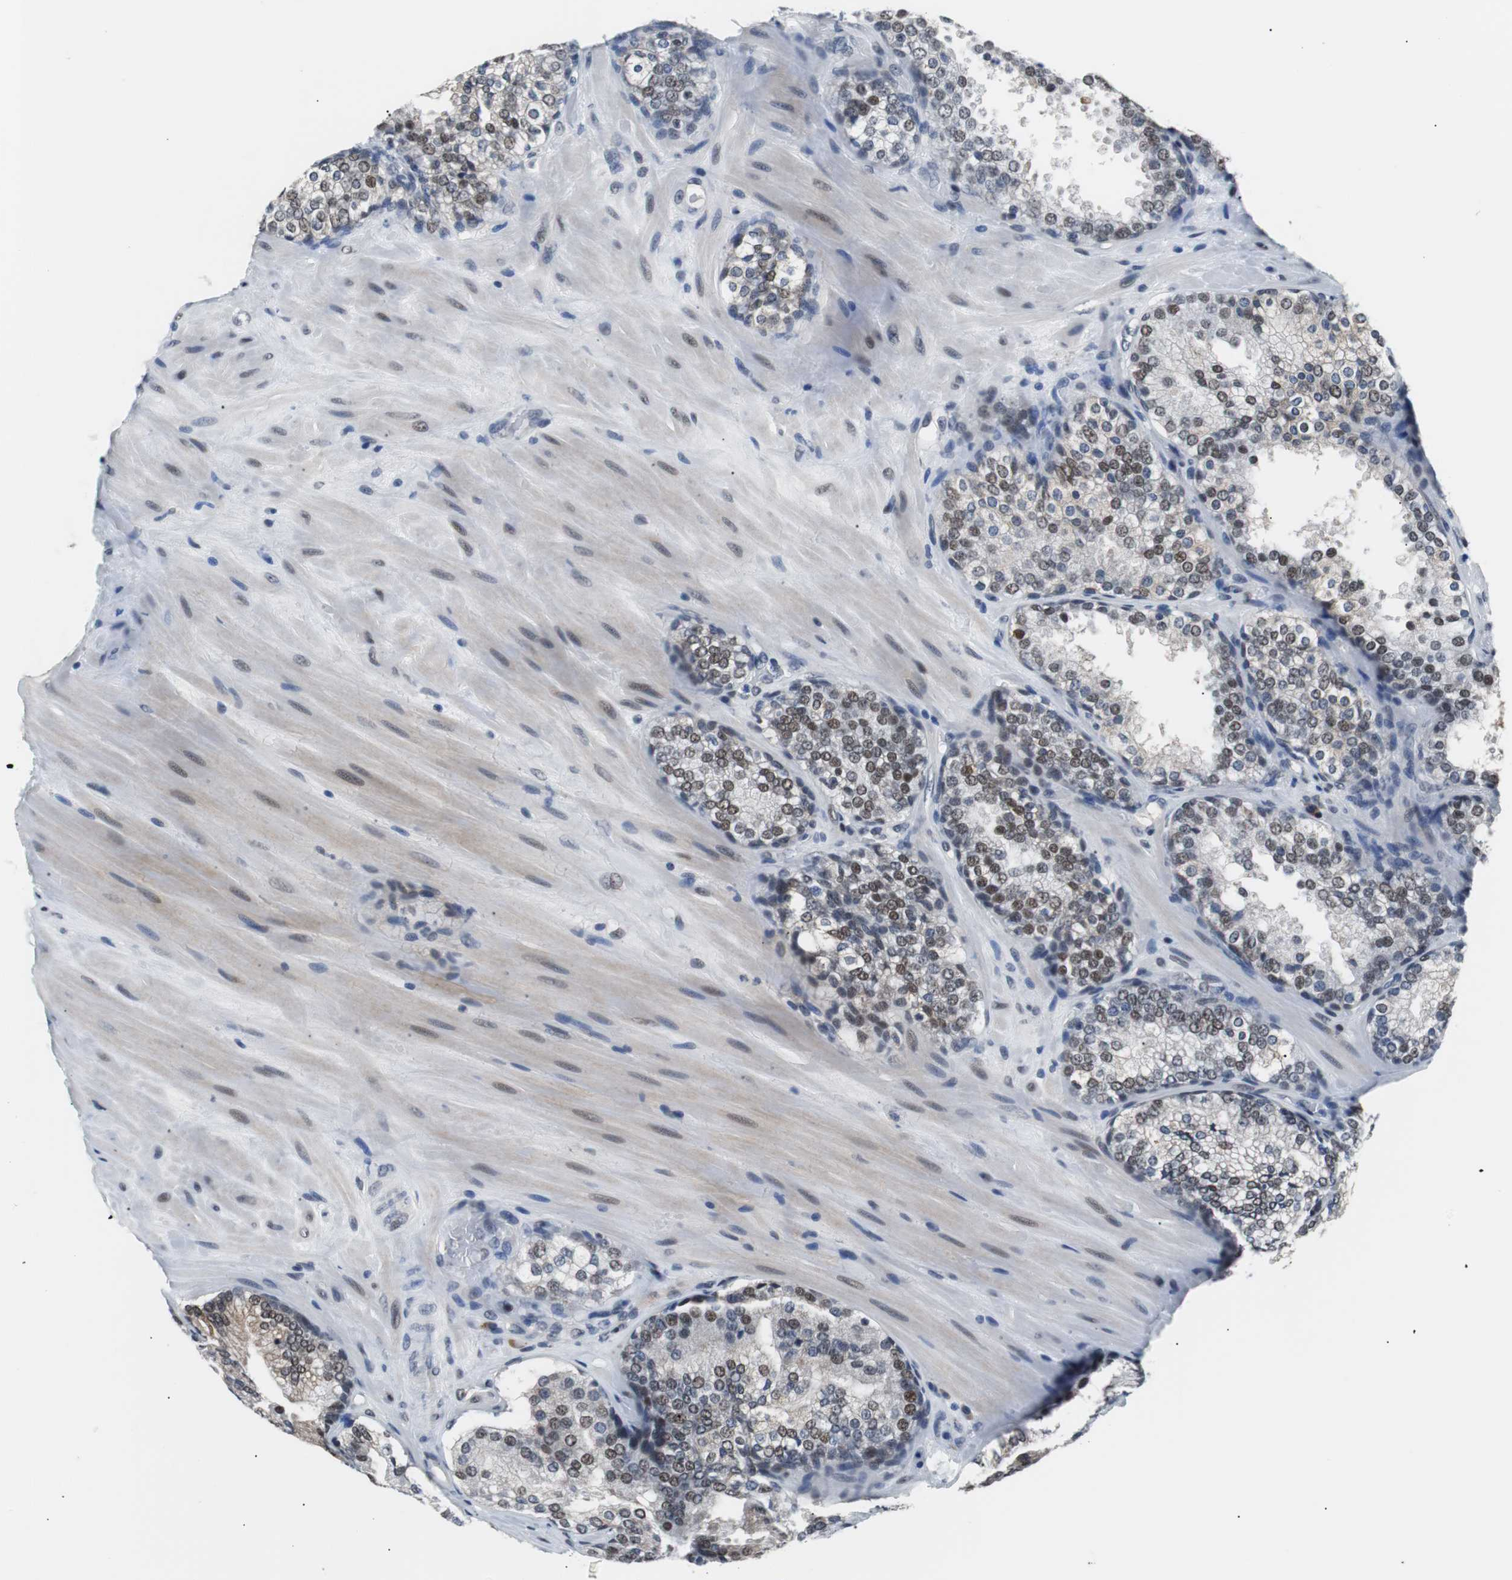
{"staining": {"intensity": "moderate", "quantity": "25%-75%", "location": "cytoplasmic/membranous,nuclear"}, "tissue": "prostate cancer", "cell_type": "Tumor cells", "image_type": "cancer", "snomed": [{"axis": "morphology", "description": "Adenocarcinoma, High grade"}, {"axis": "topography", "description": "Prostate"}], "caption": "Immunohistochemistry (DAB) staining of prostate cancer shows moderate cytoplasmic/membranous and nuclear protein staining in about 25%-75% of tumor cells.", "gene": "USP28", "patient": {"sex": "male", "age": 70}}